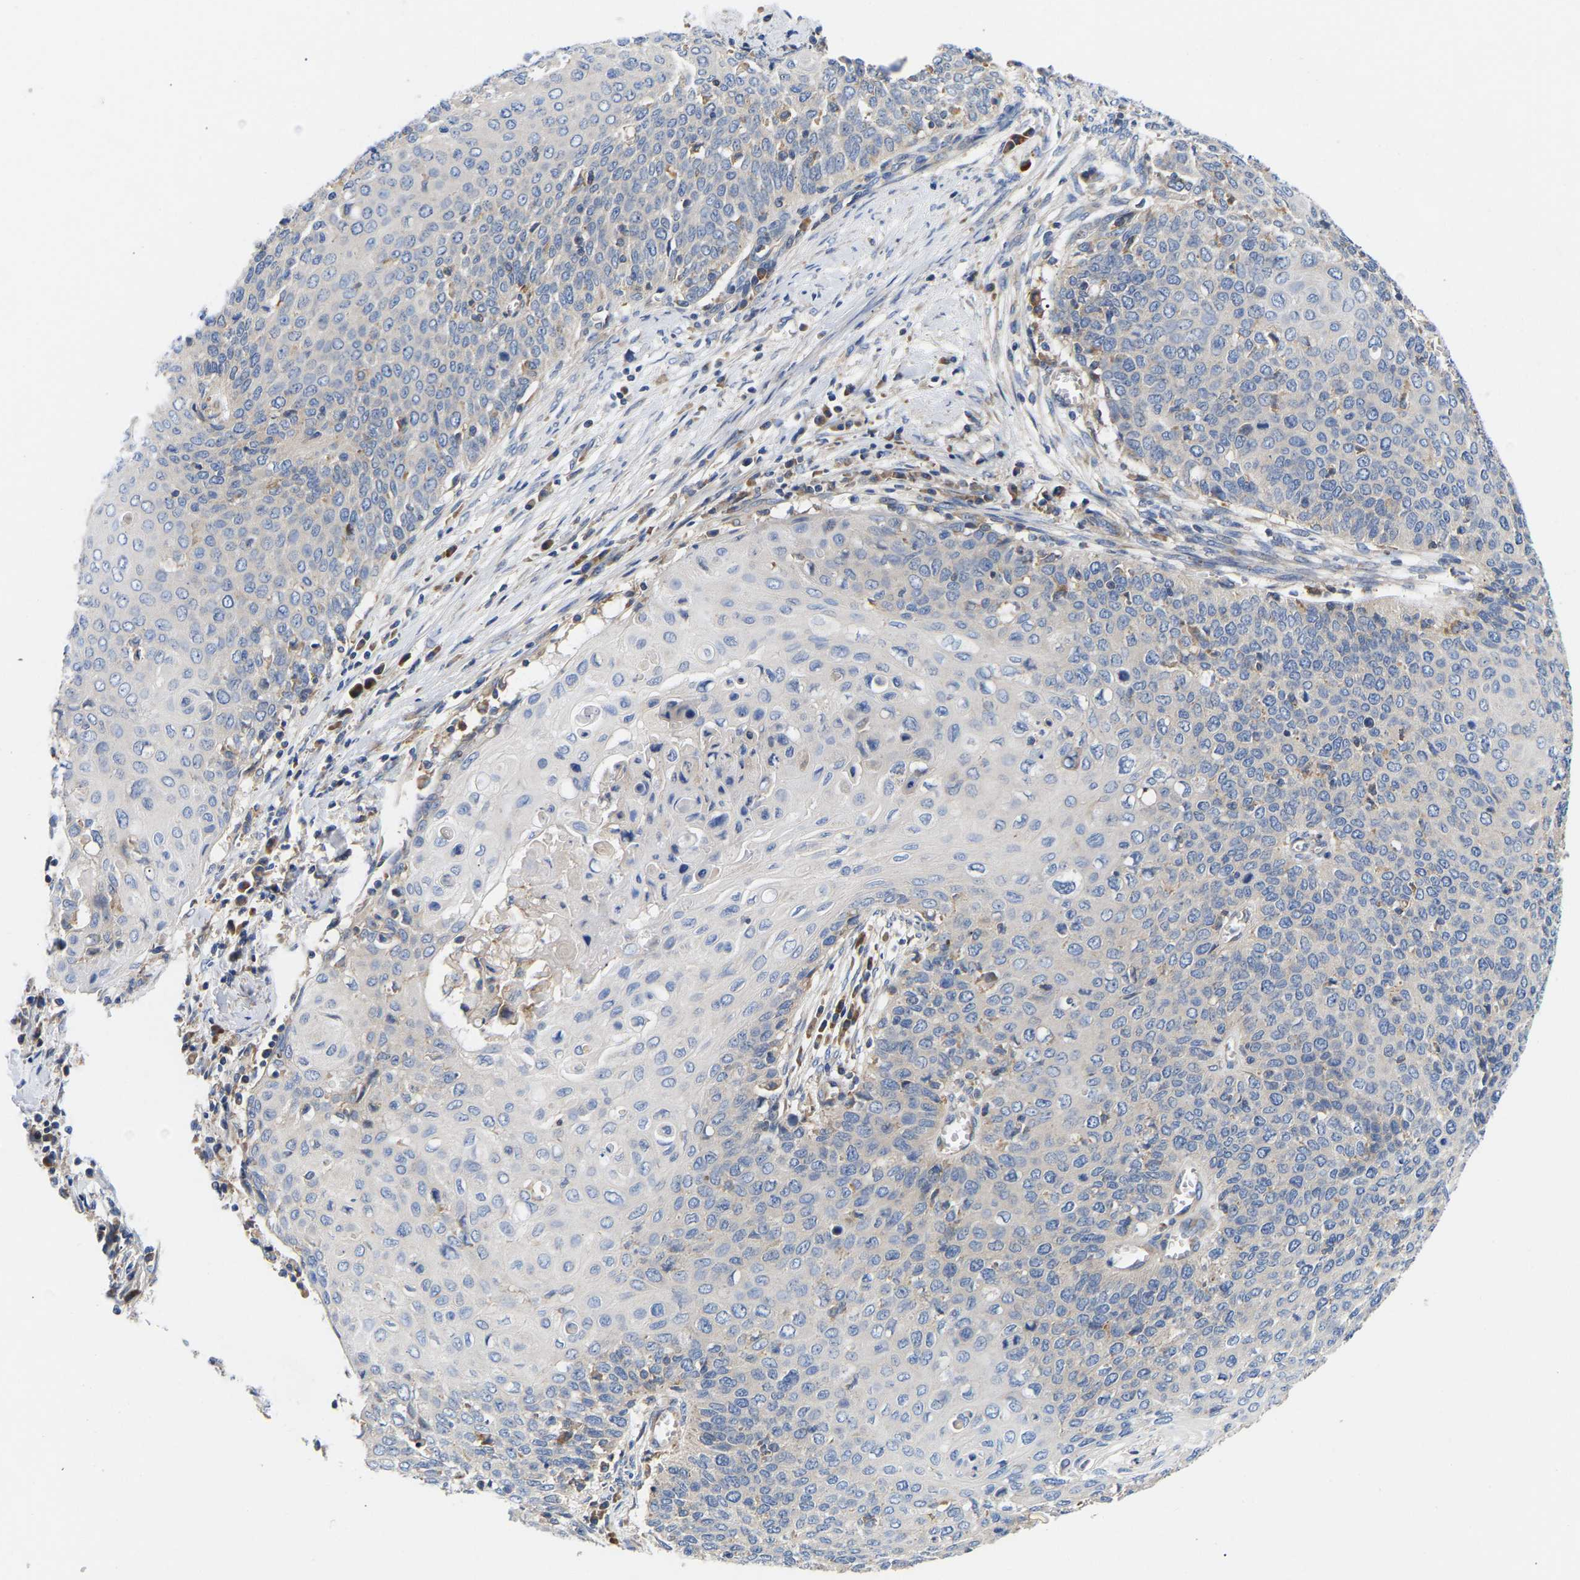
{"staining": {"intensity": "negative", "quantity": "none", "location": "none"}, "tissue": "cervical cancer", "cell_type": "Tumor cells", "image_type": "cancer", "snomed": [{"axis": "morphology", "description": "Squamous cell carcinoma, NOS"}, {"axis": "topography", "description": "Cervix"}], "caption": "Tumor cells show no significant protein staining in cervical squamous cell carcinoma.", "gene": "AIMP2", "patient": {"sex": "female", "age": 39}}